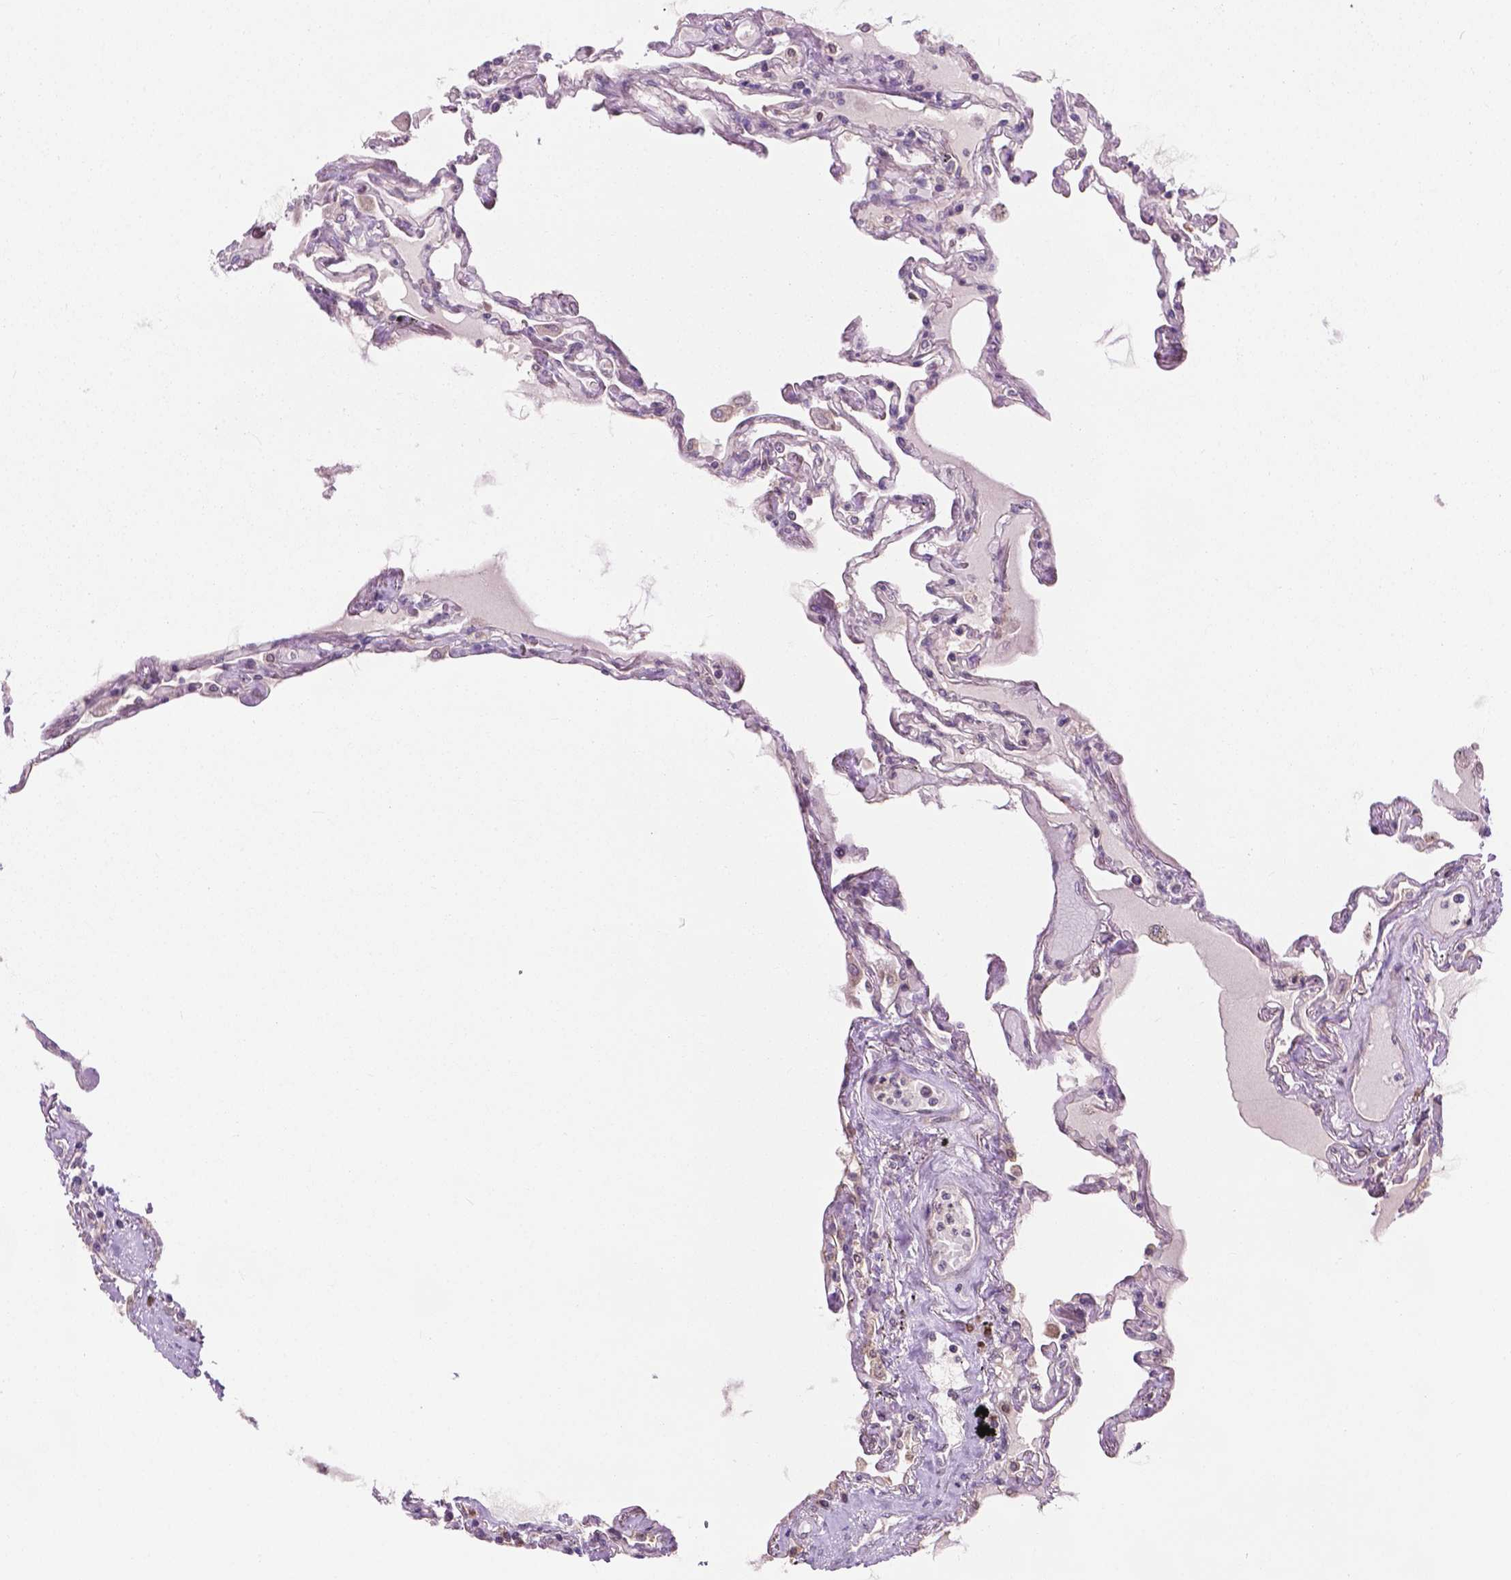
{"staining": {"intensity": "weak", "quantity": "<25%", "location": "cytoplasmic/membranous"}, "tissue": "lung", "cell_type": "Alveolar cells", "image_type": "normal", "snomed": [{"axis": "morphology", "description": "Normal tissue, NOS"}, {"axis": "morphology", "description": "Adenocarcinoma, NOS"}, {"axis": "topography", "description": "Cartilage tissue"}, {"axis": "topography", "description": "Lung"}], "caption": "Immunohistochemistry photomicrograph of unremarkable lung: lung stained with DAB shows no significant protein staining in alveolar cells. (Immunohistochemistry, brightfield microscopy, high magnification).", "gene": "PPP1CB", "patient": {"sex": "female", "age": 67}}